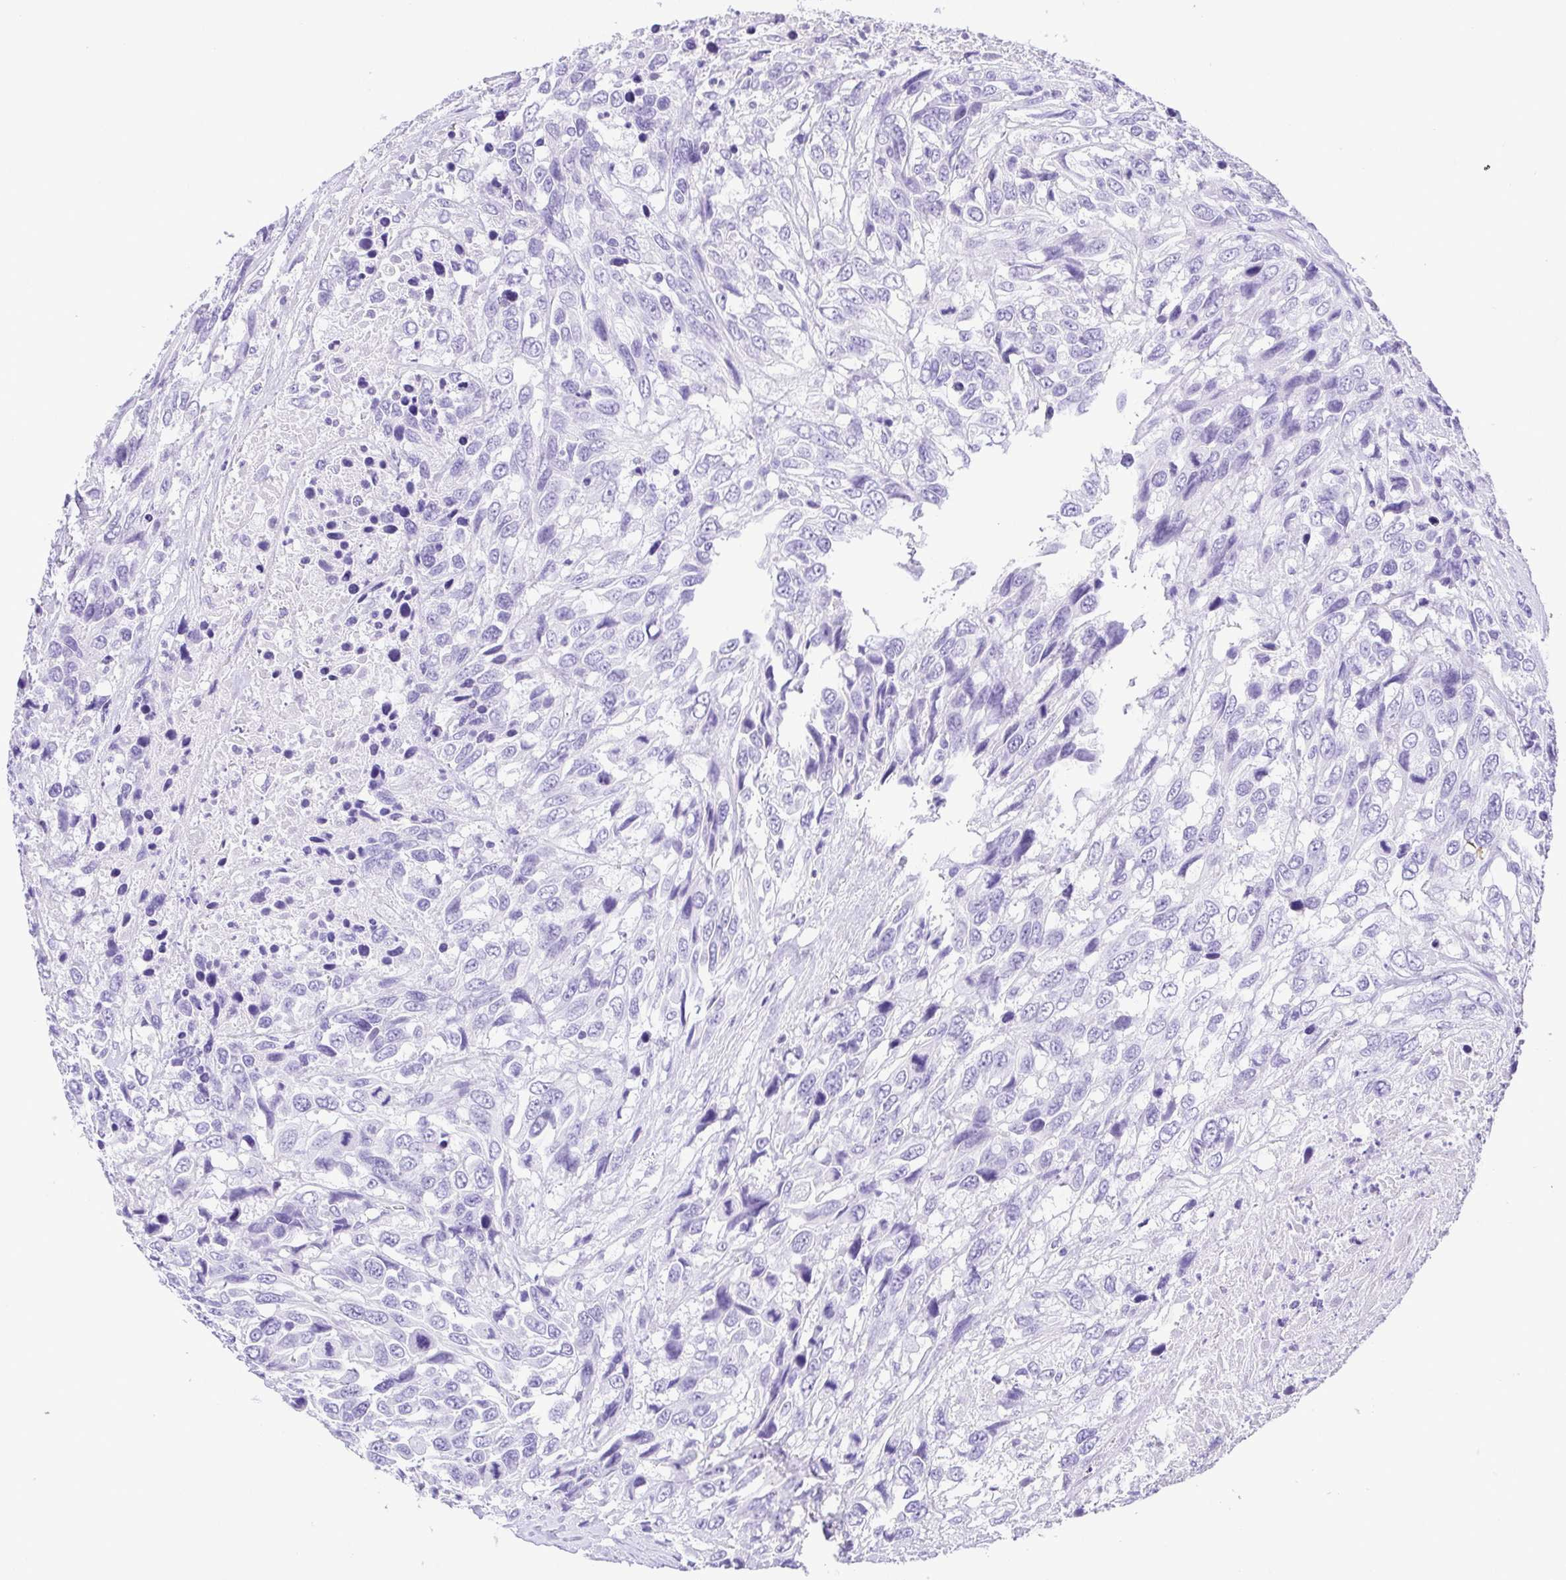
{"staining": {"intensity": "negative", "quantity": "none", "location": "none"}, "tissue": "urothelial cancer", "cell_type": "Tumor cells", "image_type": "cancer", "snomed": [{"axis": "morphology", "description": "Urothelial carcinoma, High grade"}, {"axis": "topography", "description": "Urinary bladder"}], "caption": "Tumor cells are negative for brown protein staining in urothelial cancer.", "gene": "CDSN", "patient": {"sex": "female", "age": 70}}